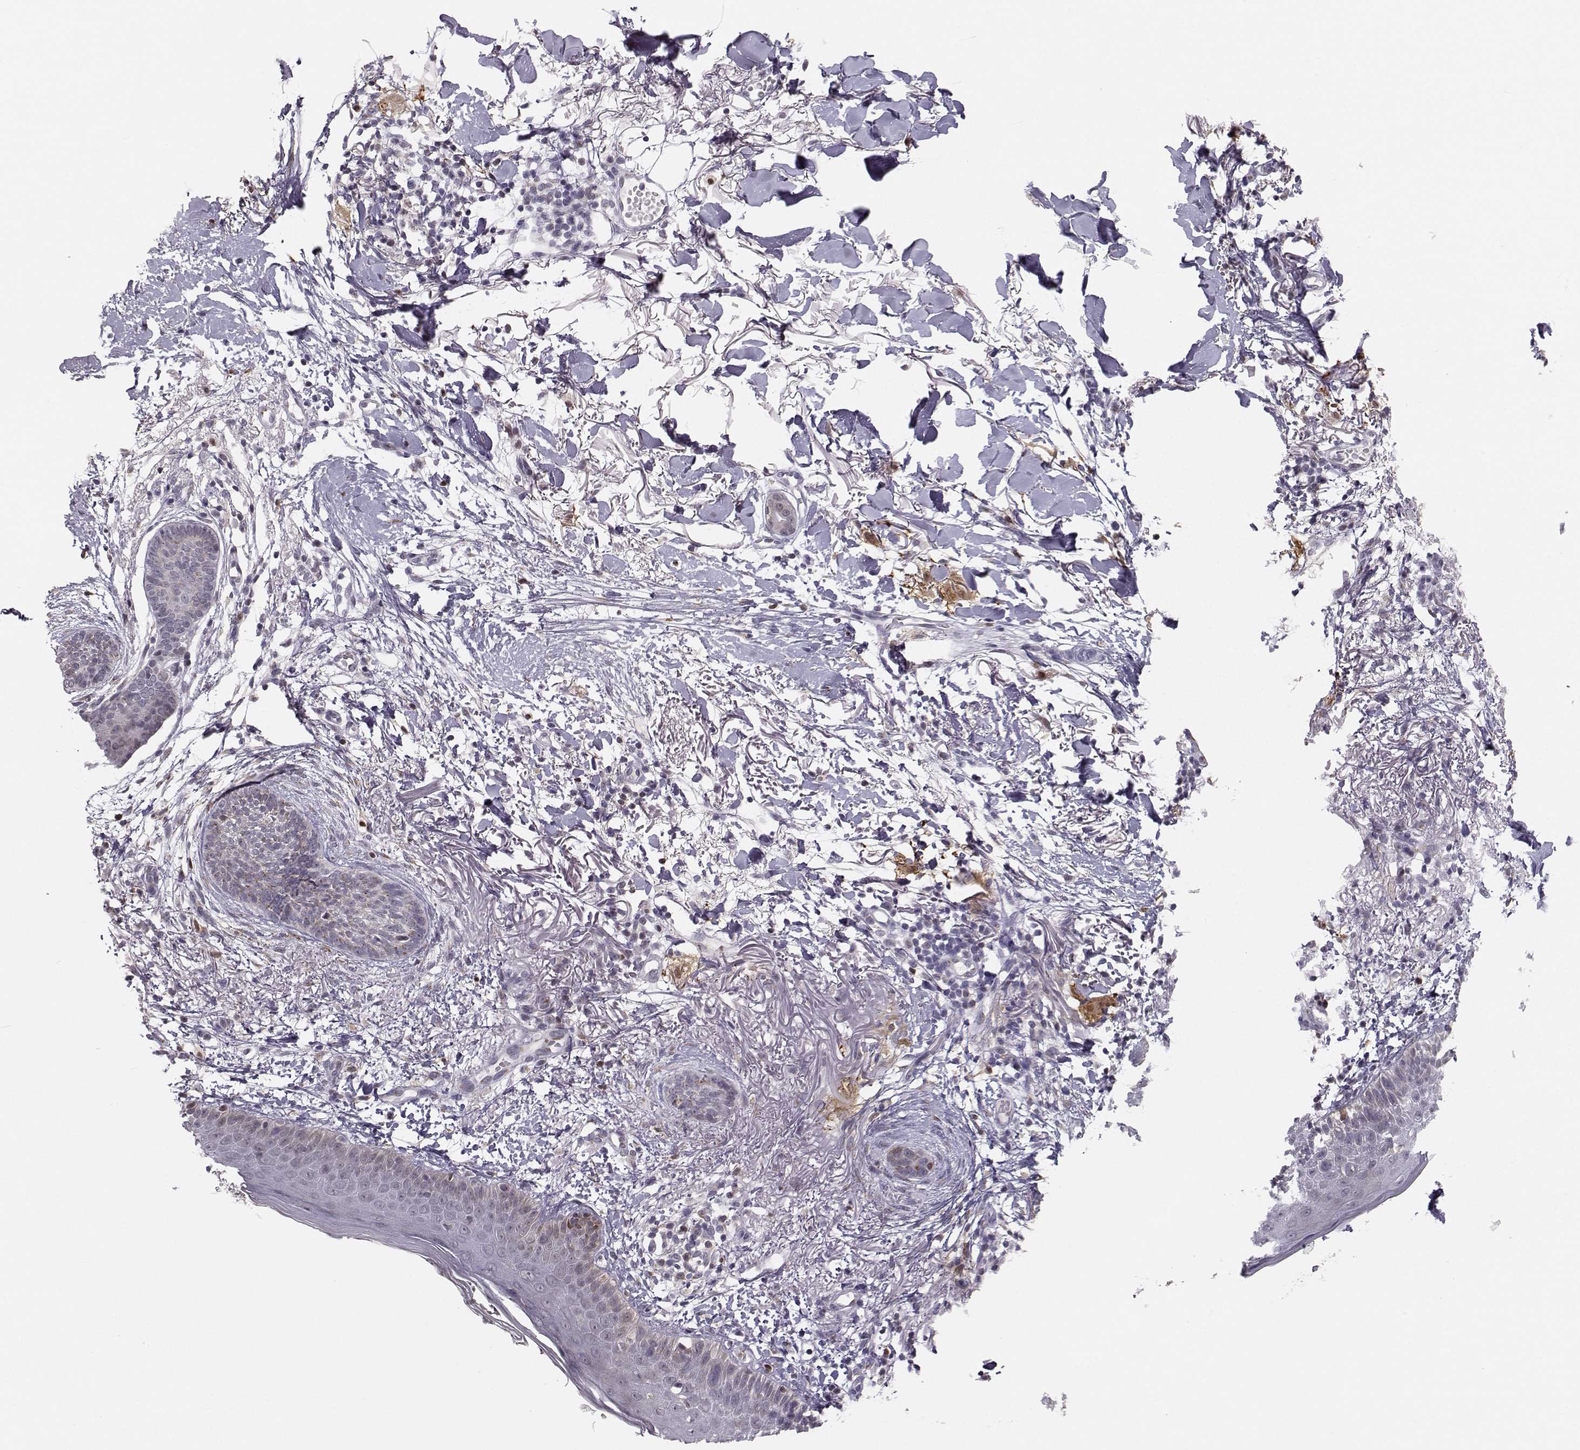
{"staining": {"intensity": "negative", "quantity": "none", "location": "none"}, "tissue": "skin cancer", "cell_type": "Tumor cells", "image_type": "cancer", "snomed": [{"axis": "morphology", "description": "Normal tissue, NOS"}, {"axis": "morphology", "description": "Basal cell carcinoma"}, {"axis": "topography", "description": "Skin"}], "caption": "IHC photomicrograph of neoplastic tissue: skin cancer stained with DAB demonstrates no significant protein positivity in tumor cells.", "gene": "HTR7", "patient": {"sex": "male", "age": 84}}